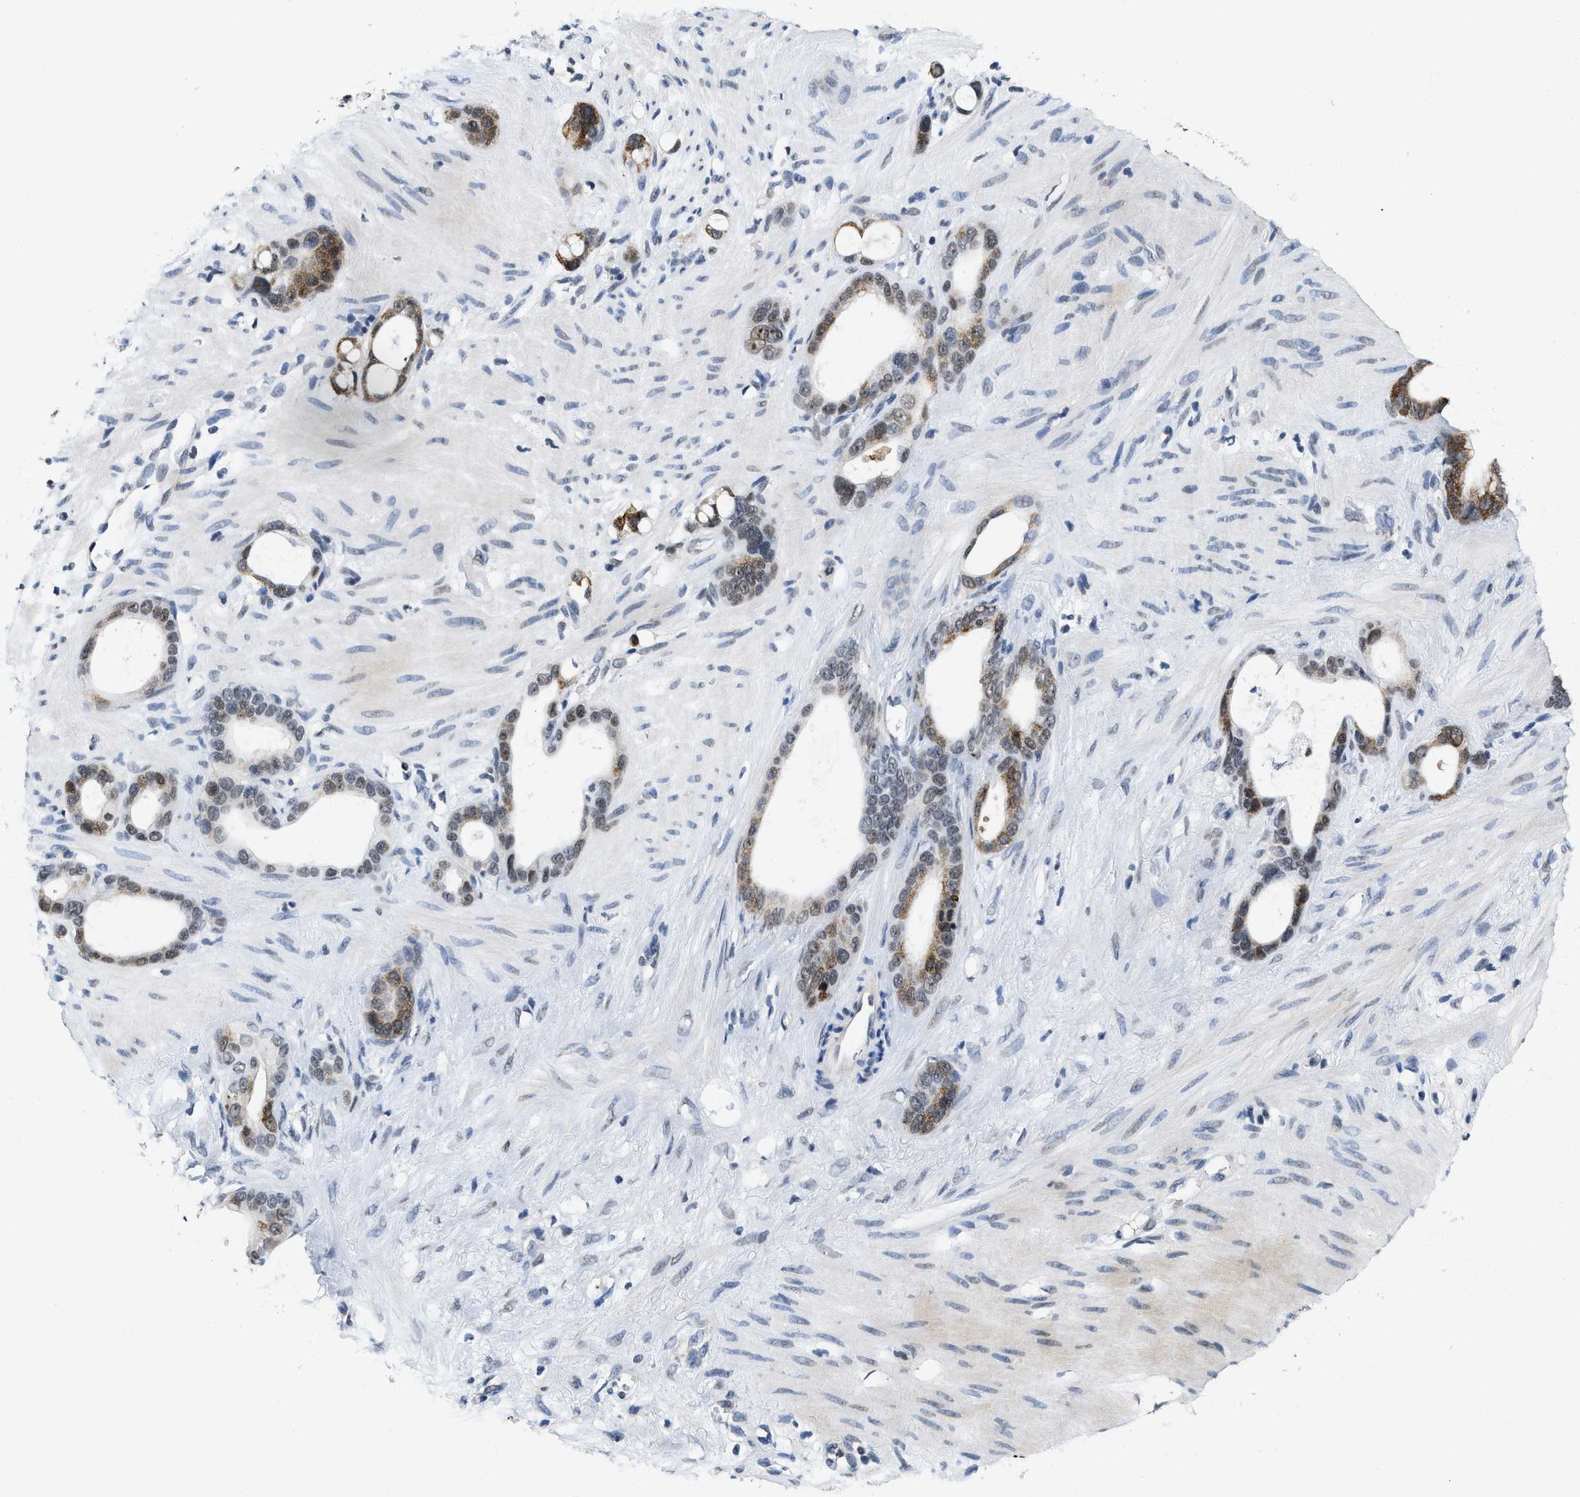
{"staining": {"intensity": "moderate", "quantity": "<25%", "location": "cytoplasmic/membranous"}, "tissue": "stomach cancer", "cell_type": "Tumor cells", "image_type": "cancer", "snomed": [{"axis": "morphology", "description": "Adenocarcinoma, NOS"}, {"axis": "topography", "description": "Stomach"}], "caption": "The micrograph reveals immunohistochemical staining of stomach adenocarcinoma. There is moderate cytoplasmic/membranous expression is seen in about <25% of tumor cells.", "gene": "SUPT16H", "patient": {"sex": "female", "age": 75}}